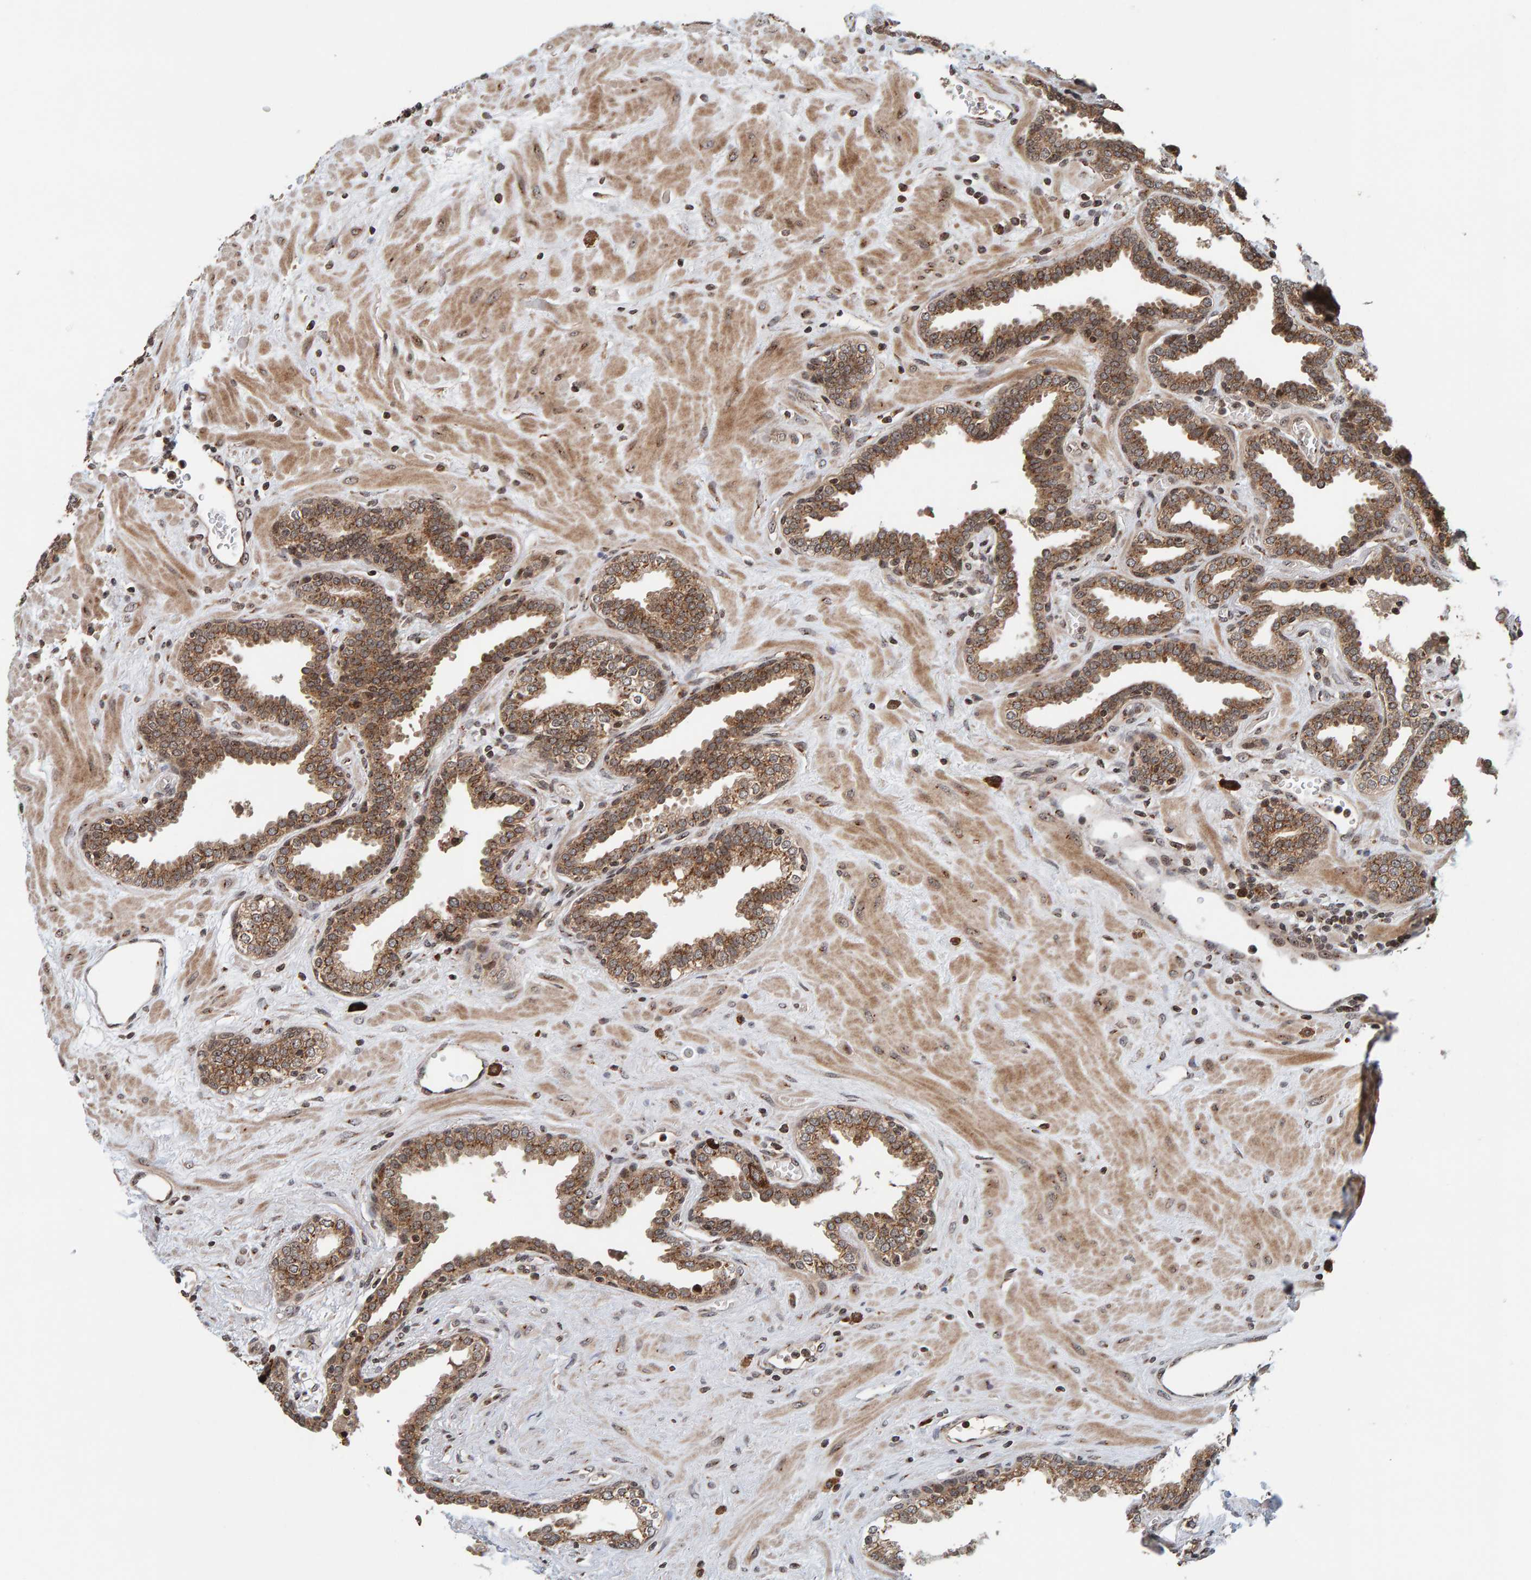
{"staining": {"intensity": "moderate", "quantity": ">75%", "location": "cytoplasmic/membranous"}, "tissue": "prostate", "cell_type": "Glandular cells", "image_type": "normal", "snomed": [{"axis": "morphology", "description": "Normal tissue, NOS"}, {"axis": "topography", "description": "Prostate"}], "caption": "The image shows staining of benign prostate, revealing moderate cytoplasmic/membranous protein expression (brown color) within glandular cells.", "gene": "CCDC182", "patient": {"sex": "male", "age": 51}}